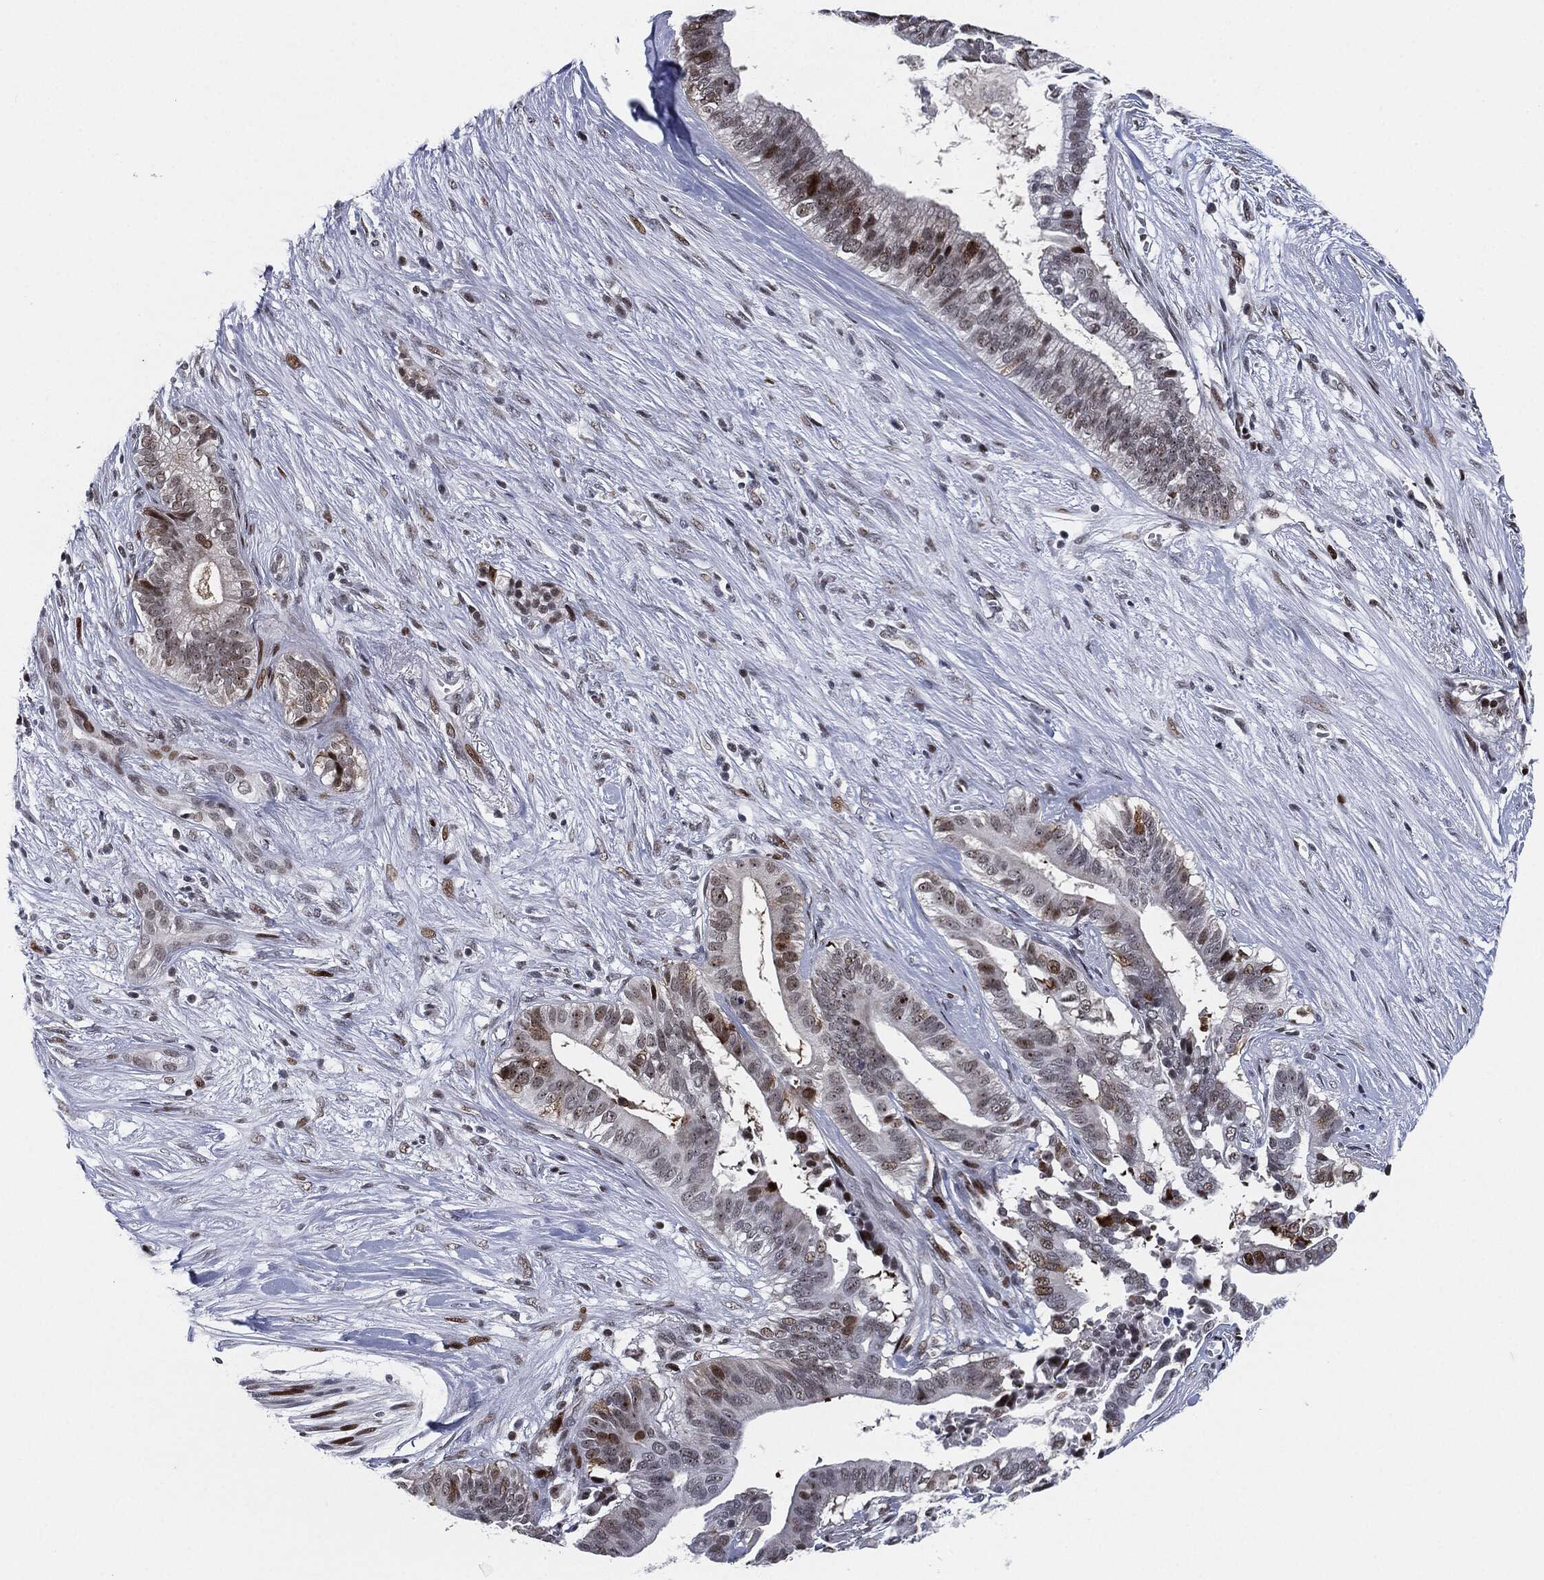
{"staining": {"intensity": "strong", "quantity": "<25%", "location": "nuclear"}, "tissue": "pancreatic cancer", "cell_type": "Tumor cells", "image_type": "cancer", "snomed": [{"axis": "morphology", "description": "Adenocarcinoma, NOS"}, {"axis": "topography", "description": "Pancreas"}], "caption": "High-magnification brightfield microscopy of pancreatic cancer stained with DAB (brown) and counterstained with hematoxylin (blue). tumor cells exhibit strong nuclear expression is appreciated in approximately<25% of cells.", "gene": "AKT2", "patient": {"sex": "male", "age": 61}}